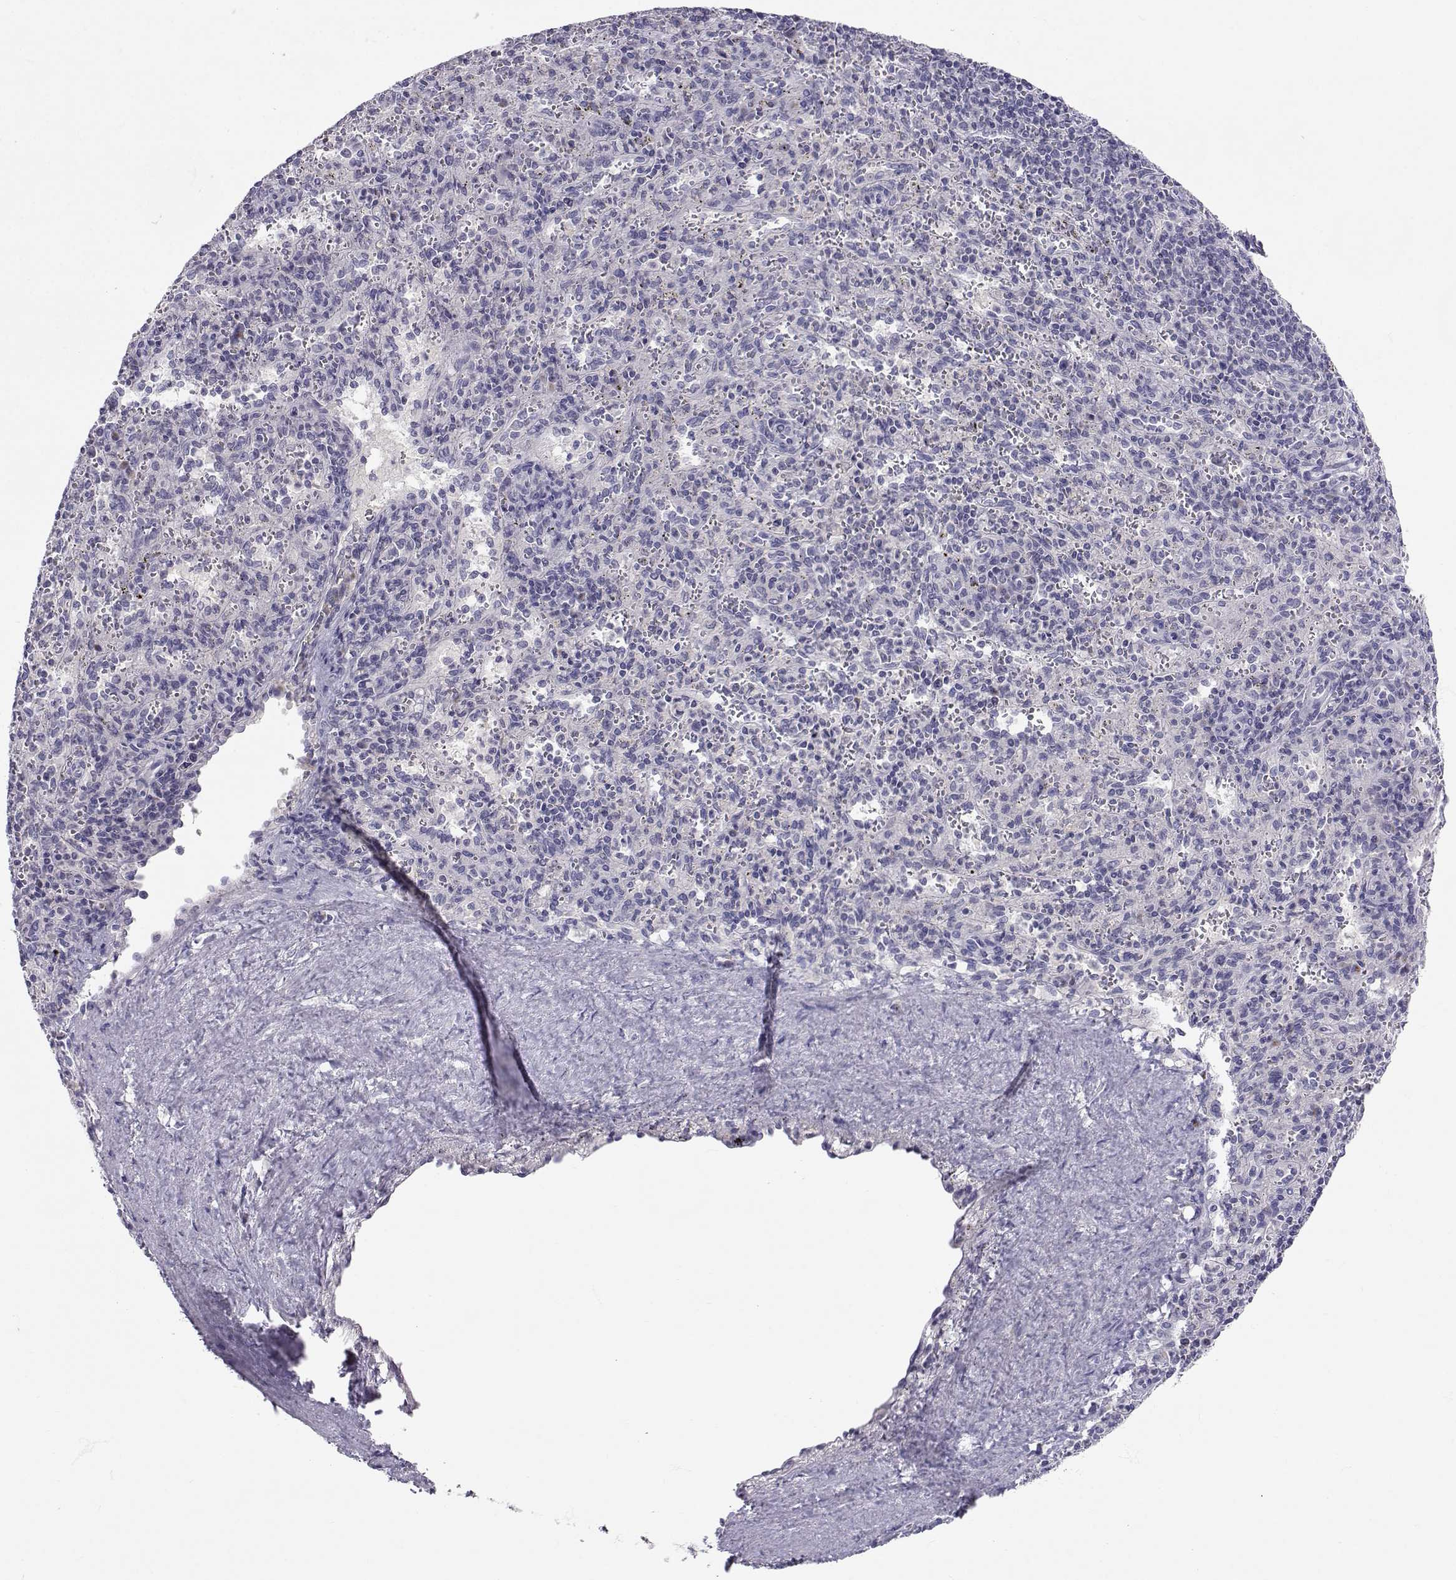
{"staining": {"intensity": "negative", "quantity": "none", "location": "none"}, "tissue": "spleen", "cell_type": "Cells in red pulp", "image_type": "normal", "snomed": [{"axis": "morphology", "description": "Normal tissue, NOS"}, {"axis": "topography", "description": "Spleen"}], "caption": "This is a histopathology image of immunohistochemistry (IHC) staining of unremarkable spleen, which shows no staining in cells in red pulp.", "gene": "SLC6A3", "patient": {"sex": "male", "age": 57}}